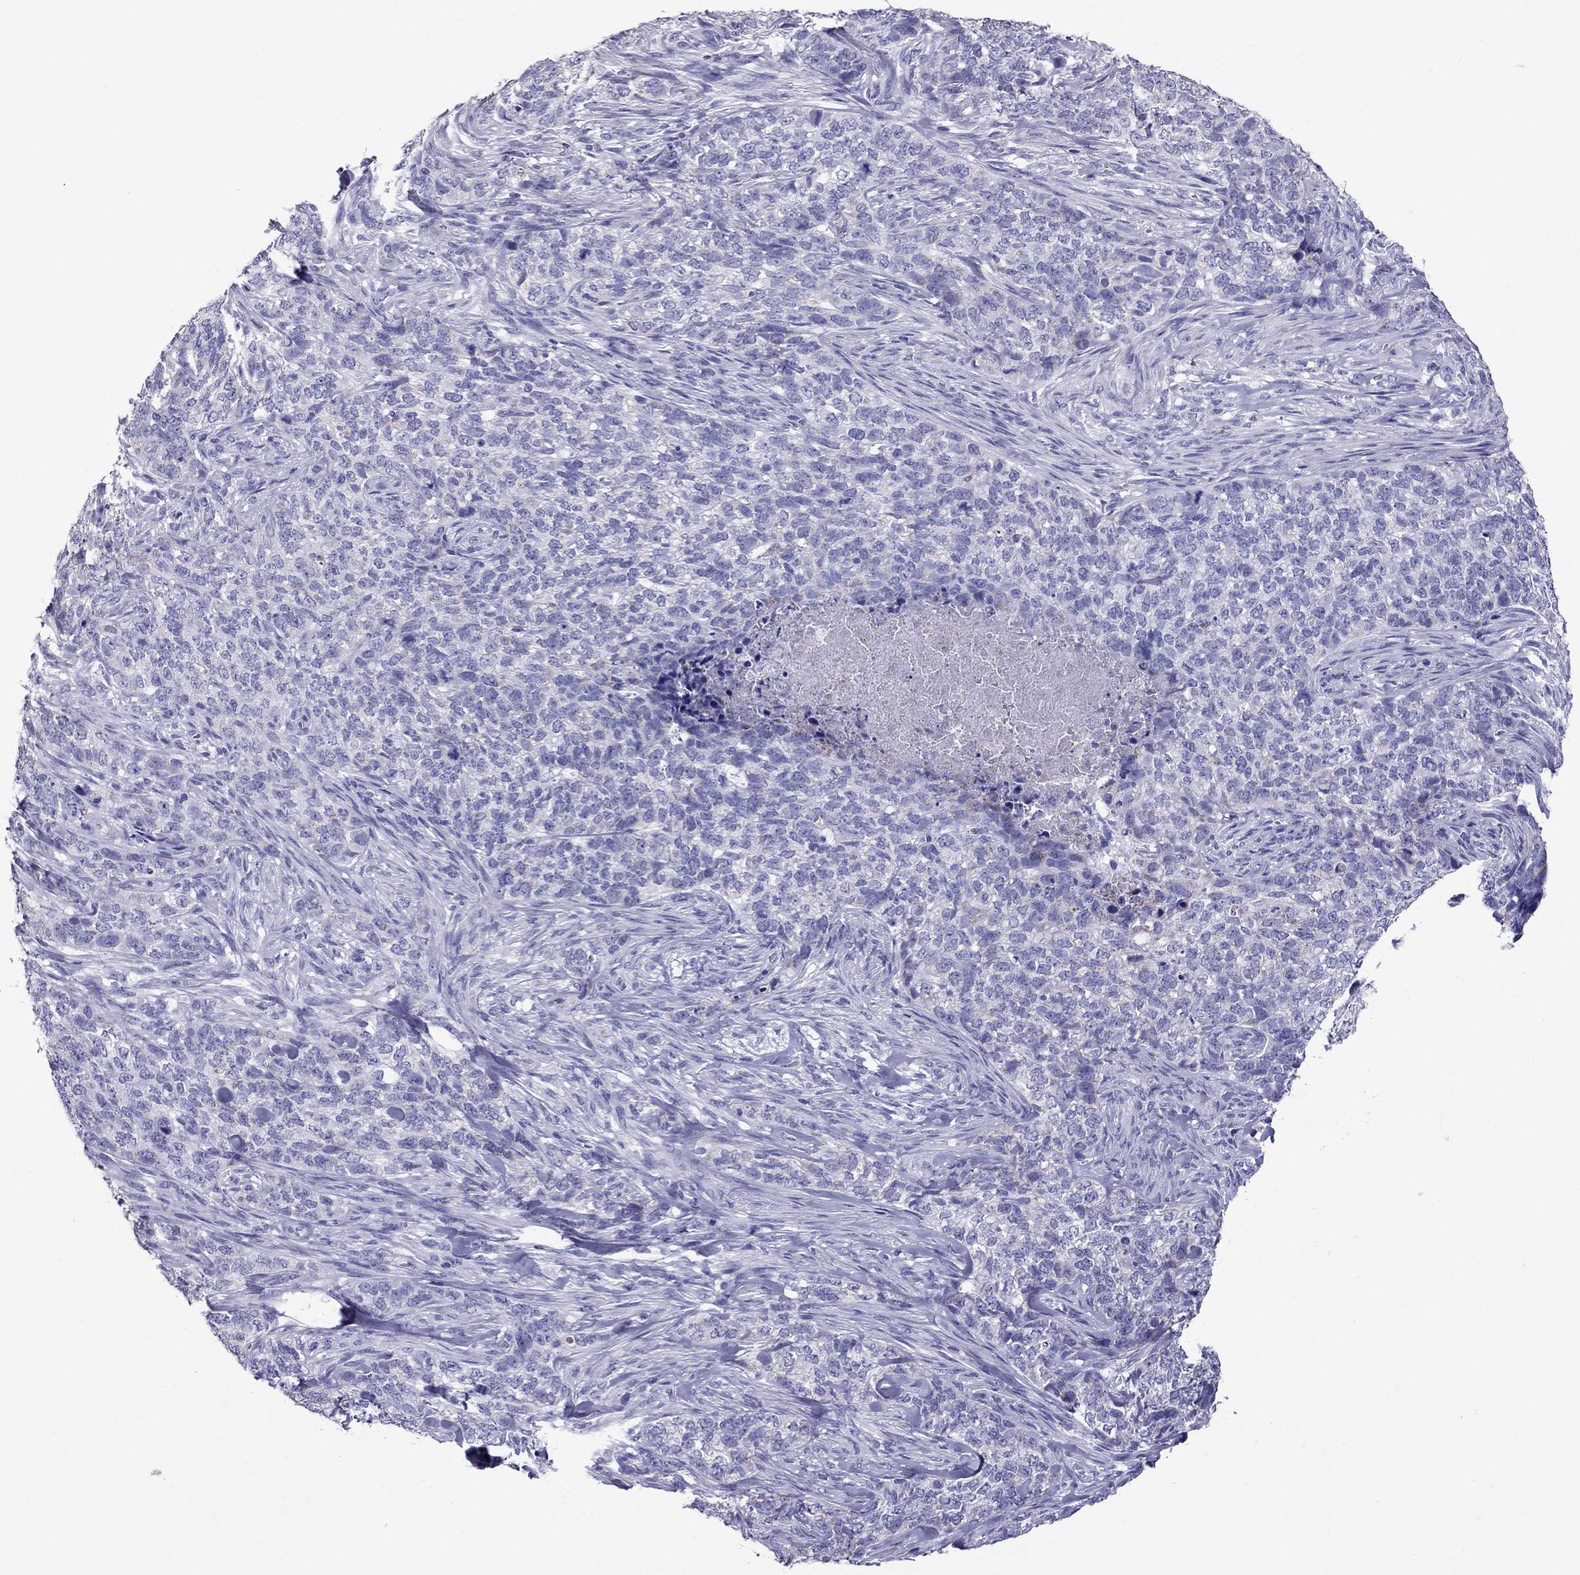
{"staining": {"intensity": "negative", "quantity": "none", "location": "none"}, "tissue": "skin cancer", "cell_type": "Tumor cells", "image_type": "cancer", "snomed": [{"axis": "morphology", "description": "Basal cell carcinoma"}, {"axis": "topography", "description": "Skin"}], "caption": "Immunohistochemistry (IHC) of skin basal cell carcinoma demonstrates no positivity in tumor cells.", "gene": "TTLL13", "patient": {"sex": "female", "age": 69}}